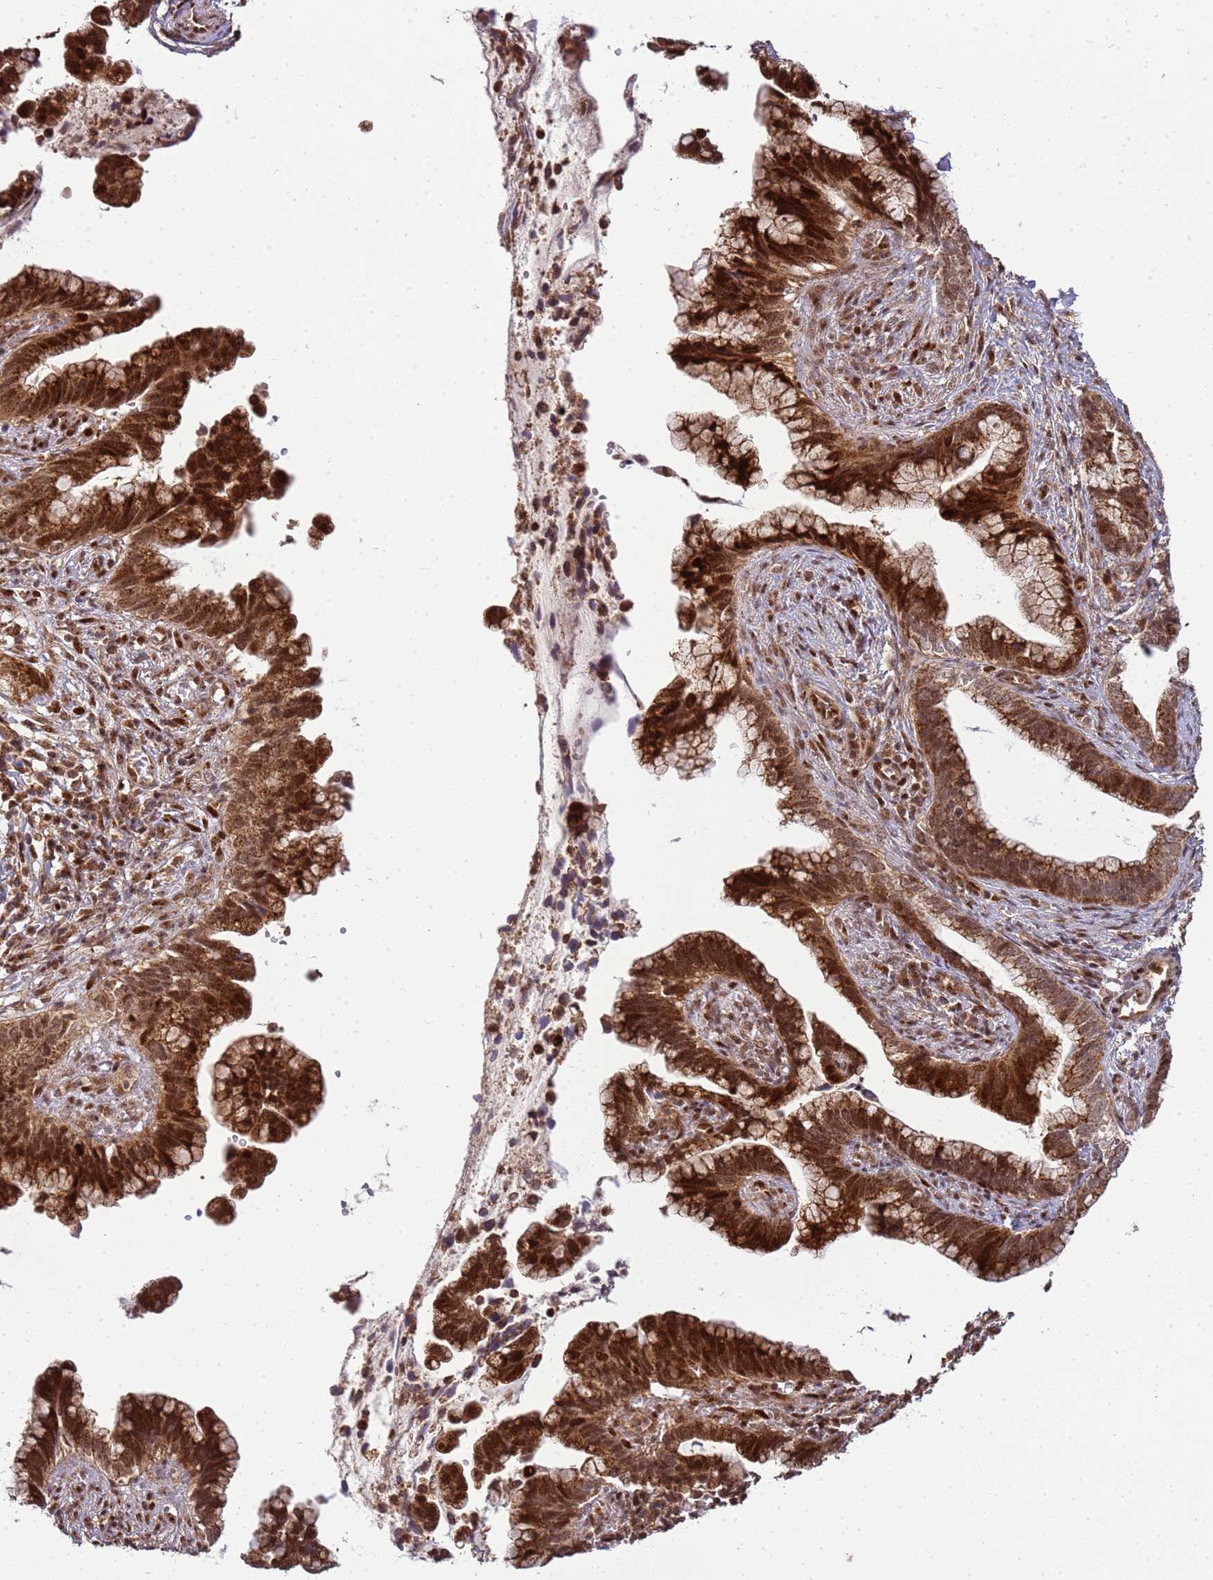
{"staining": {"intensity": "strong", "quantity": ">75%", "location": "cytoplasmic/membranous,nuclear"}, "tissue": "cervical cancer", "cell_type": "Tumor cells", "image_type": "cancer", "snomed": [{"axis": "morphology", "description": "Adenocarcinoma, NOS"}, {"axis": "topography", "description": "Cervix"}], "caption": "Adenocarcinoma (cervical) tissue exhibits strong cytoplasmic/membranous and nuclear staining in about >75% of tumor cells", "gene": "PEX14", "patient": {"sex": "female", "age": 44}}